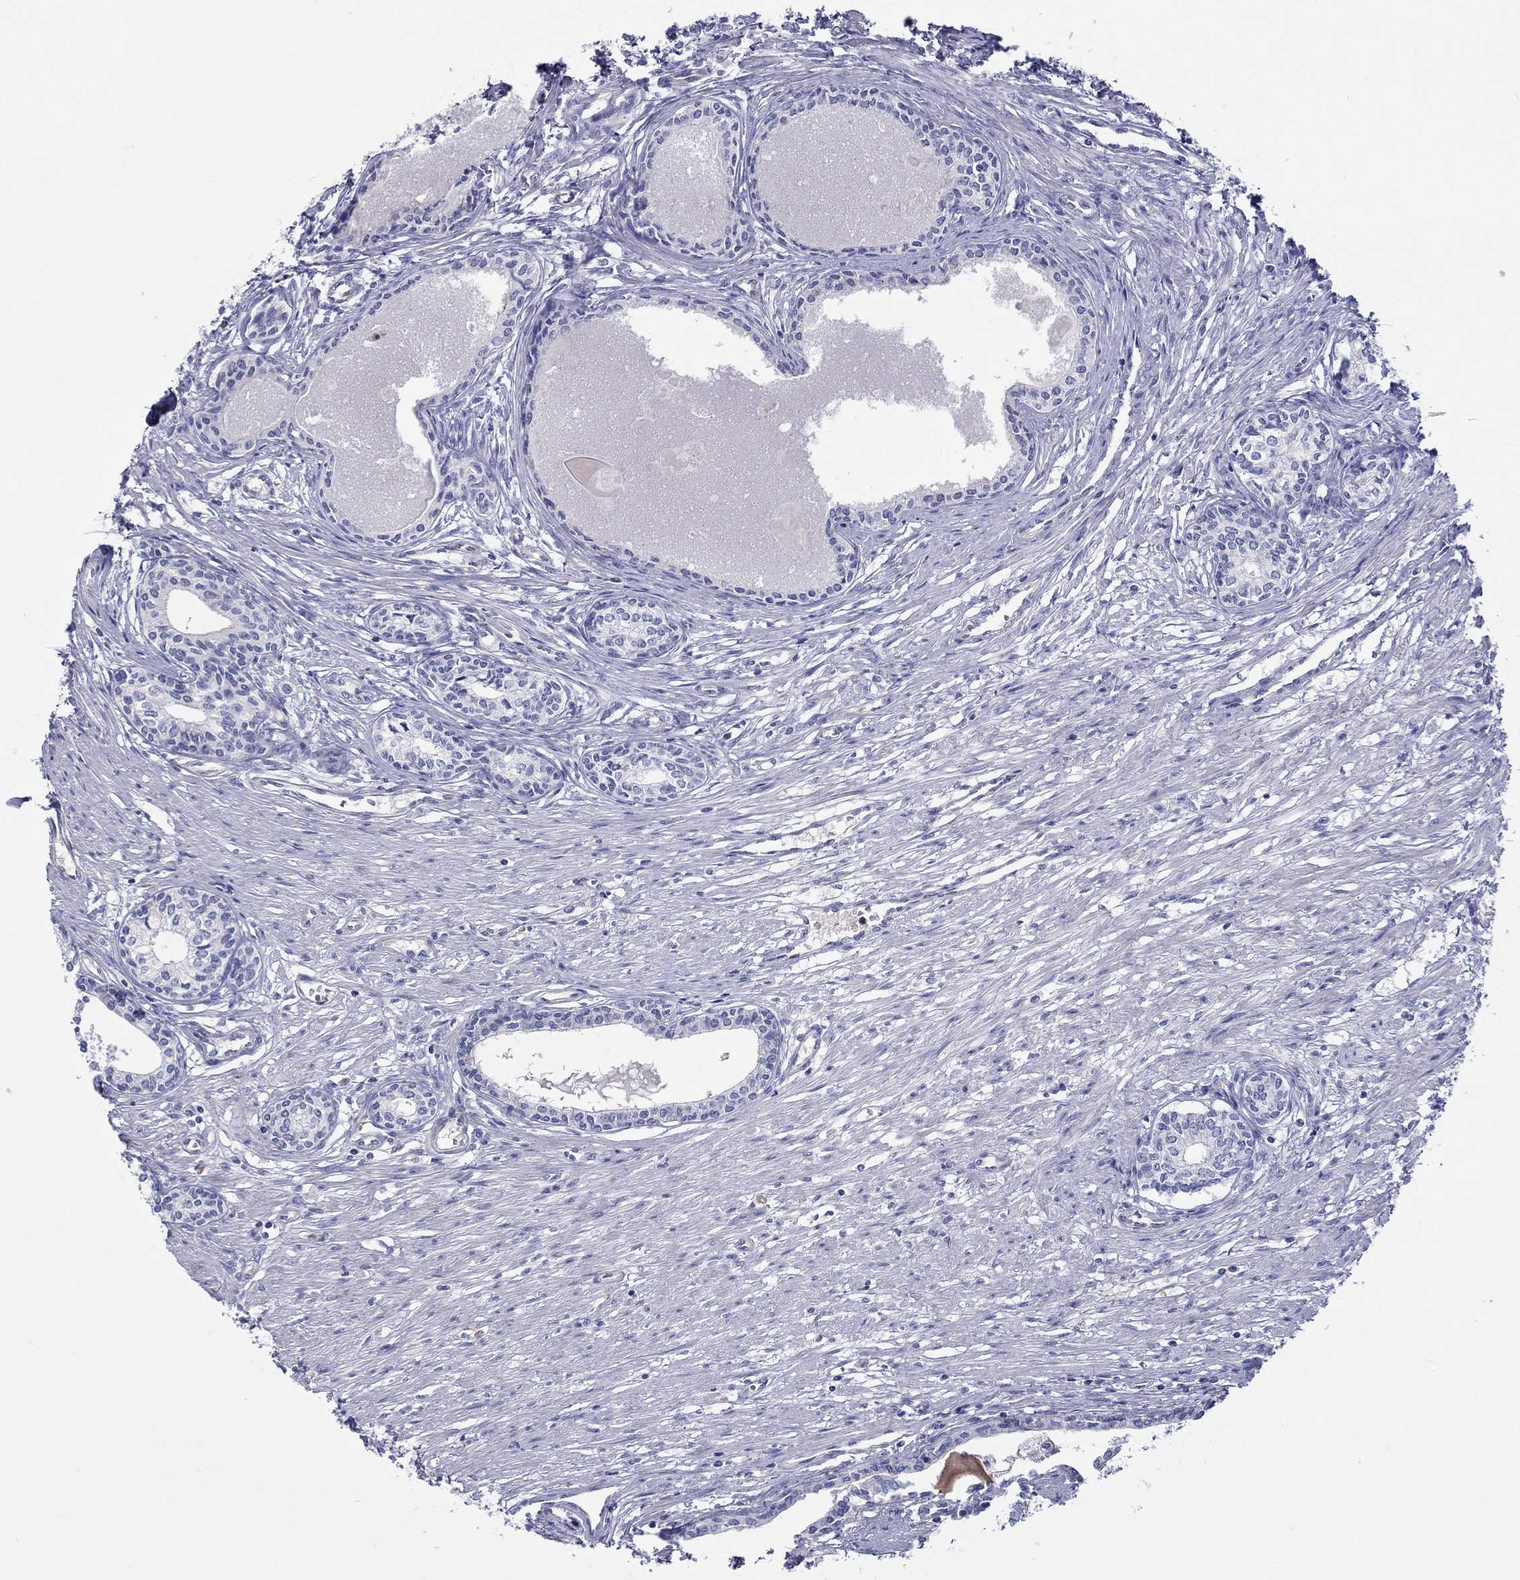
{"staining": {"intensity": "negative", "quantity": "none", "location": "none"}, "tissue": "prostate", "cell_type": "Glandular cells", "image_type": "normal", "snomed": [{"axis": "morphology", "description": "Normal tissue, NOS"}, {"axis": "topography", "description": "Prostate"}], "caption": "There is no significant expression in glandular cells of prostate. (DAB (3,3'-diaminobenzidine) immunohistochemistry (IHC), high magnification).", "gene": "ABCG4", "patient": {"sex": "male", "age": 60}}